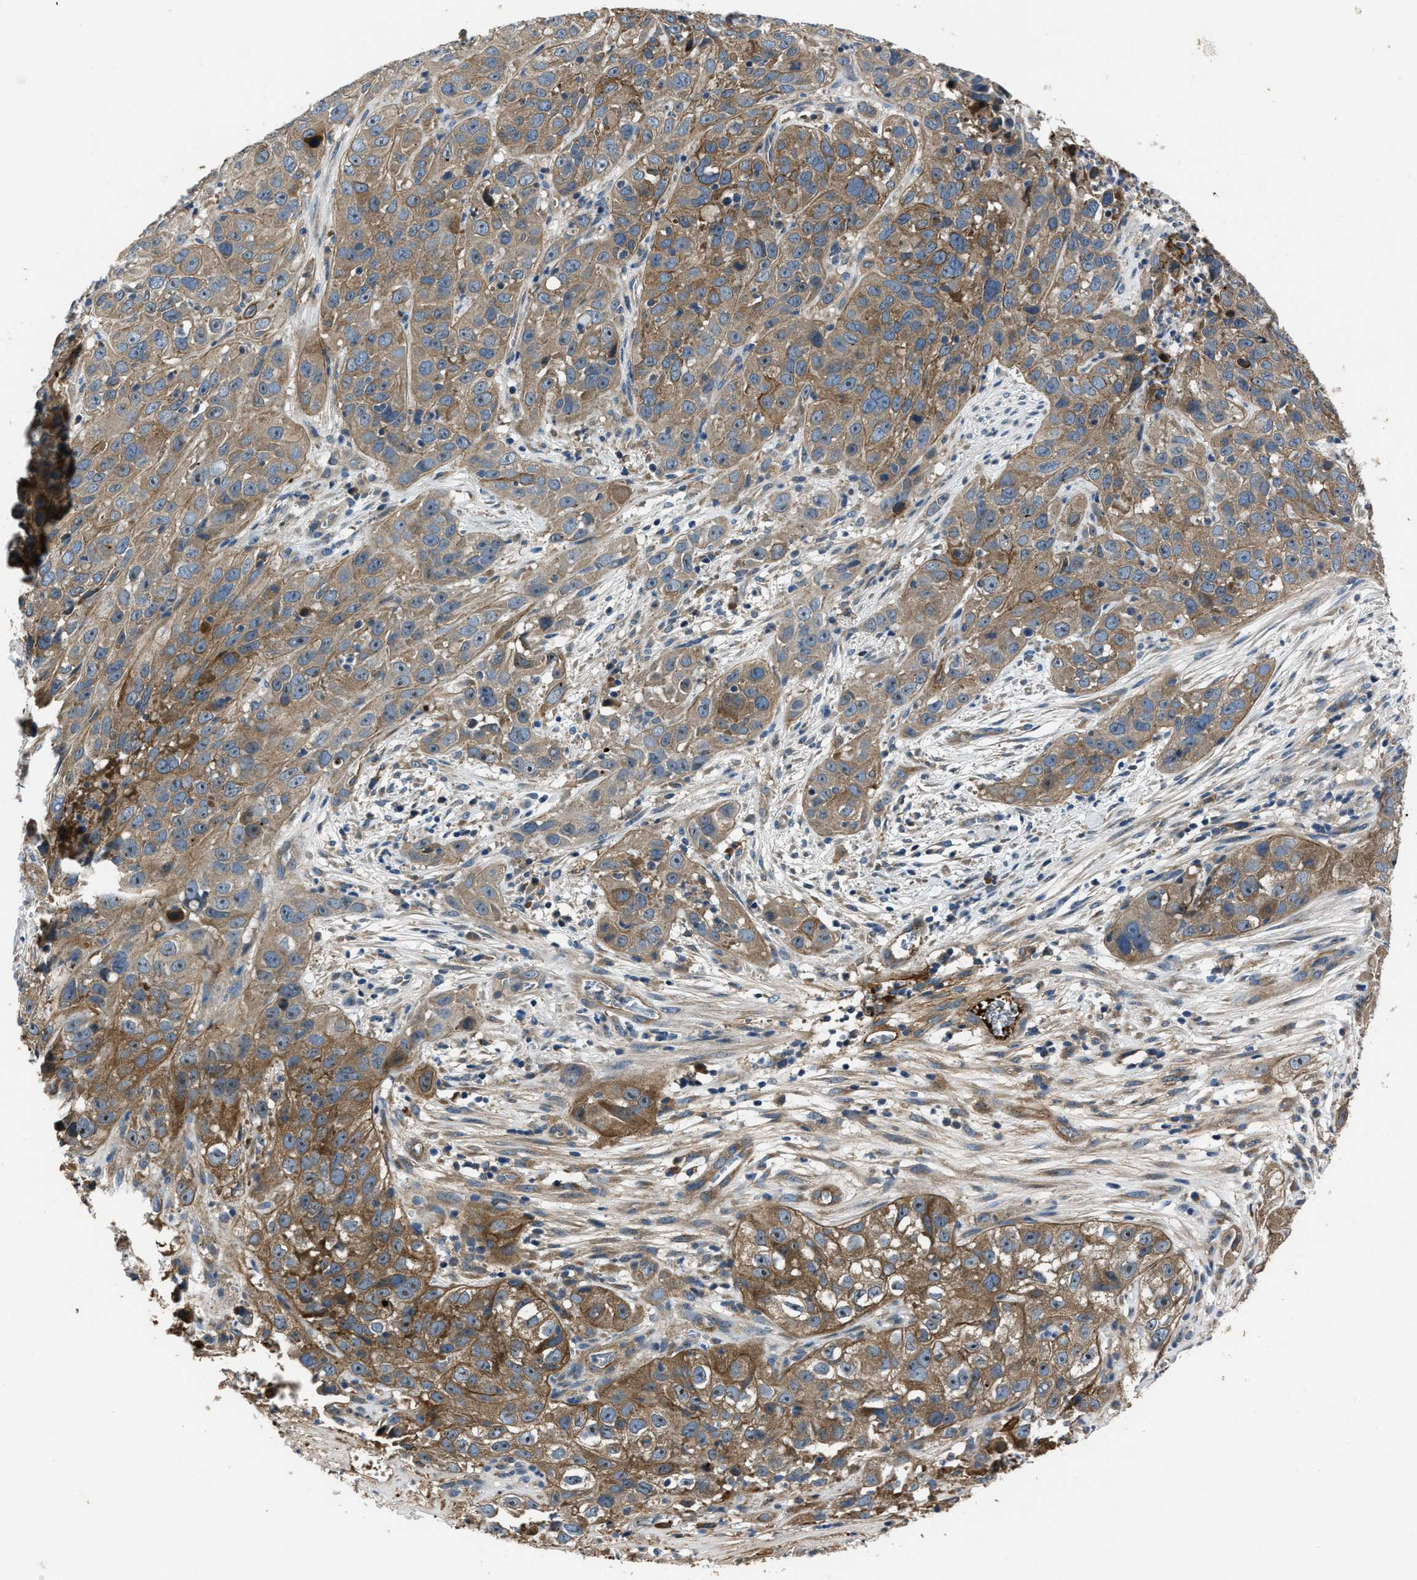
{"staining": {"intensity": "moderate", "quantity": ">75%", "location": "cytoplasmic/membranous"}, "tissue": "cervical cancer", "cell_type": "Tumor cells", "image_type": "cancer", "snomed": [{"axis": "morphology", "description": "Squamous cell carcinoma, NOS"}, {"axis": "topography", "description": "Cervix"}], "caption": "An image showing moderate cytoplasmic/membranous expression in approximately >75% of tumor cells in cervical cancer, as visualized by brown immunohistochemical staining.", "gene": "ERC1", "patient": {"sex": "female", "age": 32}}